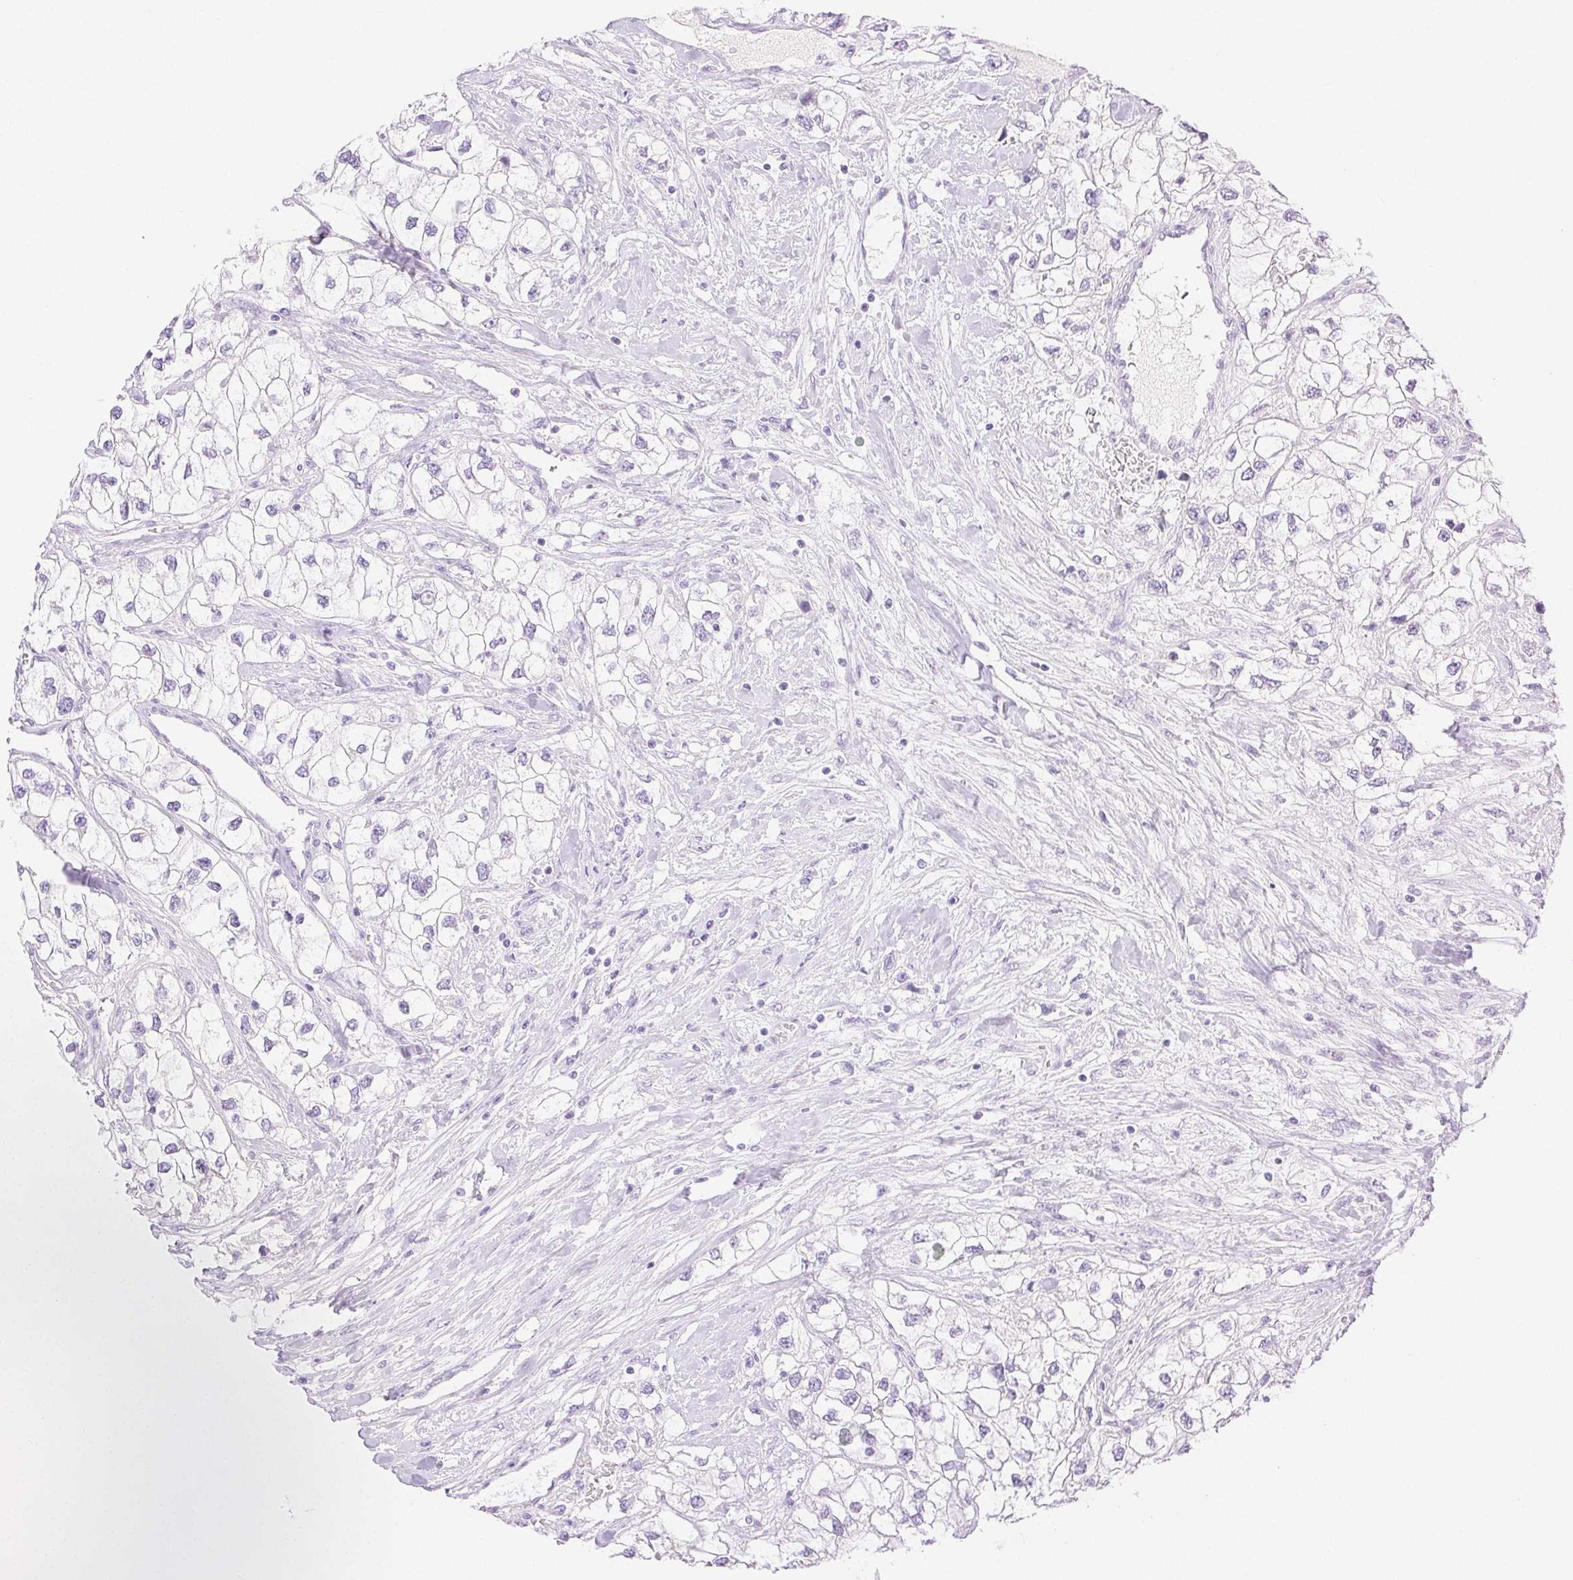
{"staining": {"intensity": "negative", "quantity": "none", "location": "none"}, "tissue": "renal cancer", "cell_type": "Tumor cells", "image_type": "cancer", "snomed": [{"axis": "morphology", "description": "Adenocarcinoma, NOS"}, {"axis": "topography", "description": "Kidney"}], "caption": "IHC image of neoplastic tissue: renal cancer stained with DAB (3,3'-diaminobenzidine) demonstrates no significant protein staining in tumor cells. (DAB (3,3'-diaminobenzidine) immunohistochemistry with hematoxylin counter stain).", "gene": "SPACA4", "patient": {"sex": "male", "age": 59}}